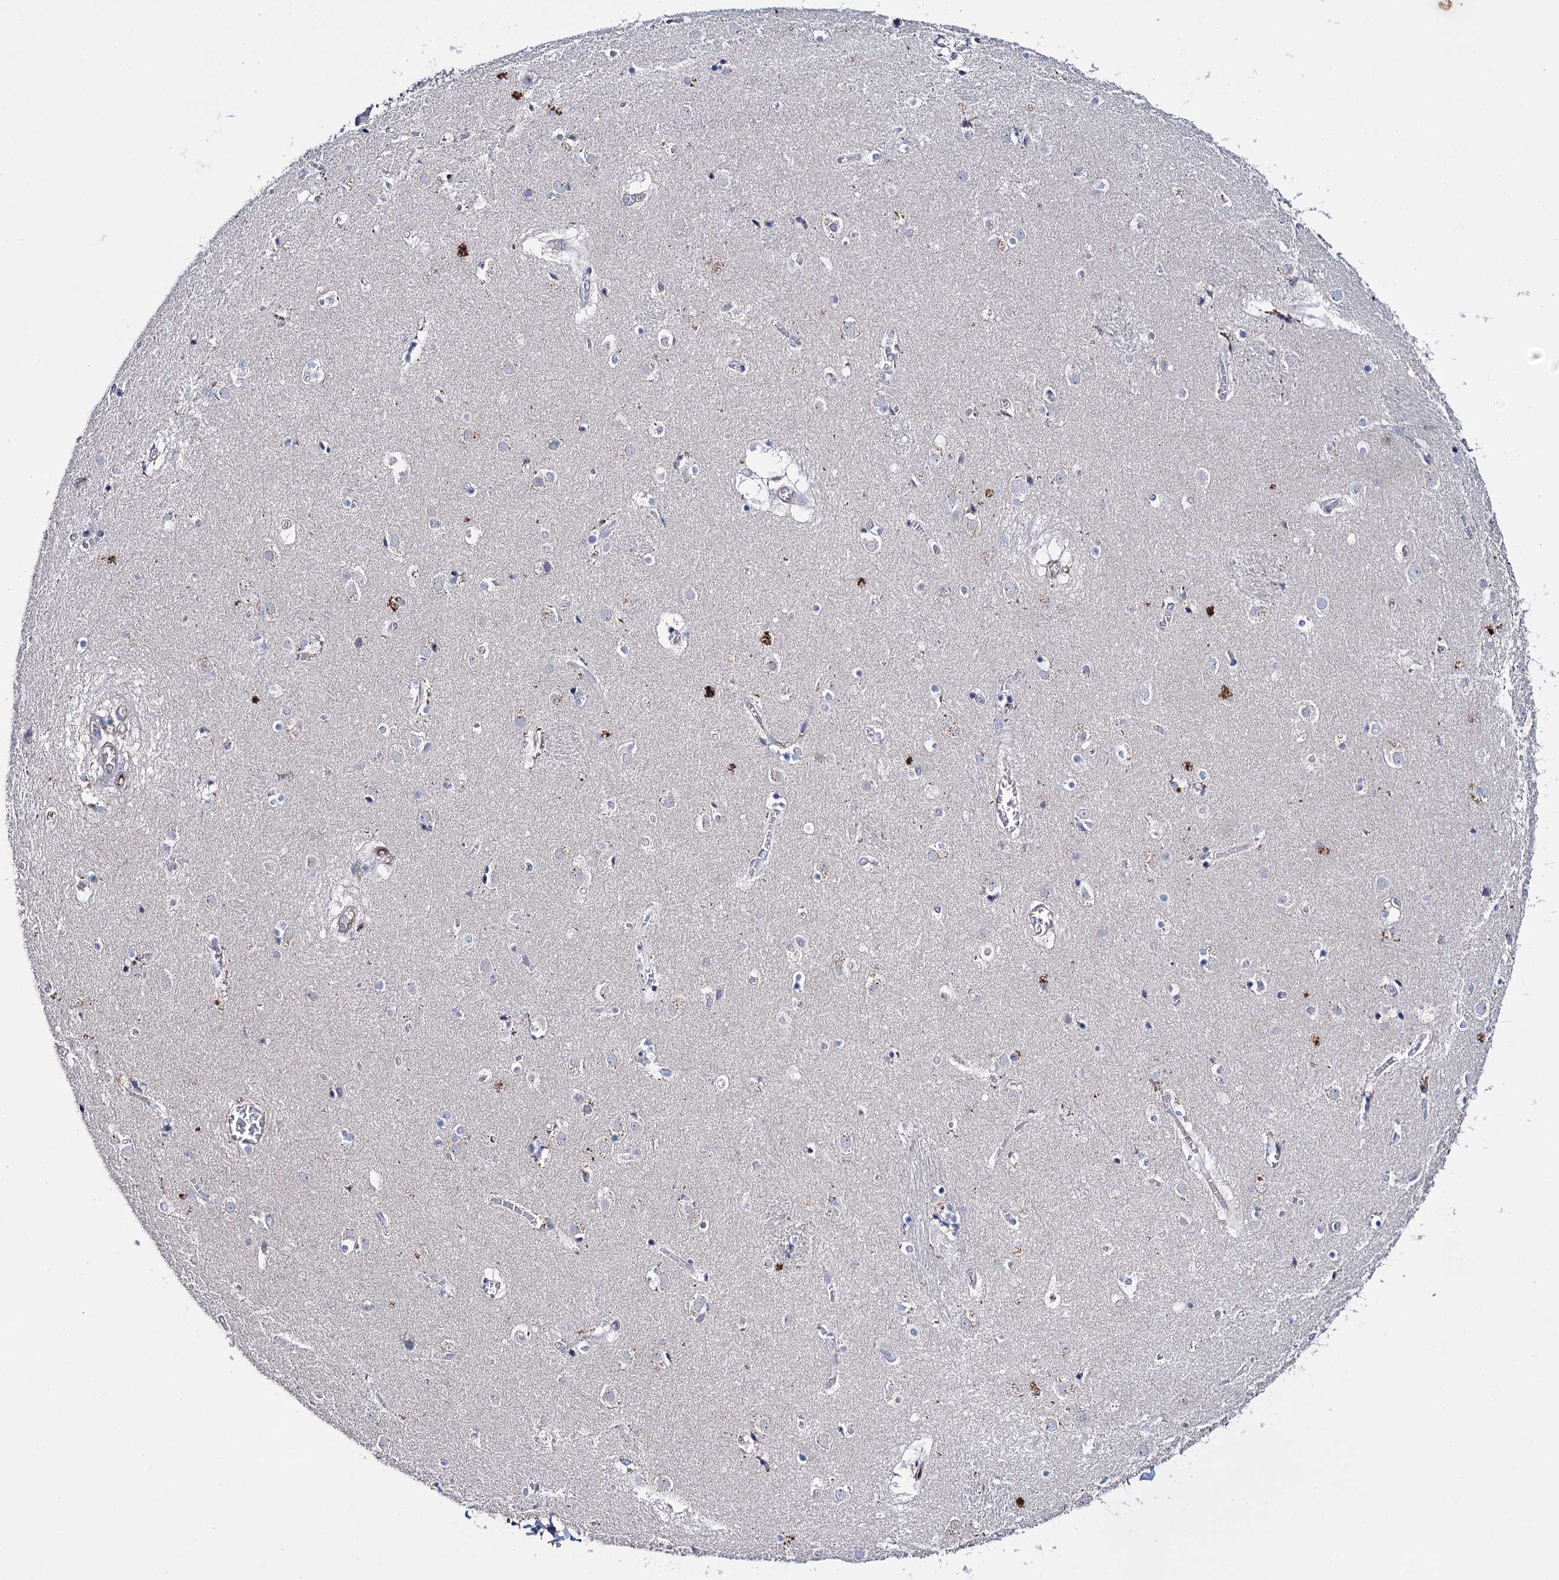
{"staining": {"intensity": "negative", "quantity": "none", "location": "none"}, "tissue": "caudate", "cell_type": "Glial cells", "image_type": "normal", "snomed": [{"axis": "morphology", "description": "Normal tissue, NOS"}, {"axis": "topography", "description": "Lateral ventricle wall"}], "caption": "The IHC histopathology image has no significant staining in glial cells of caudate.", "gene": "PPP1R32", "patient": {"sex": "male", "age": 70}}